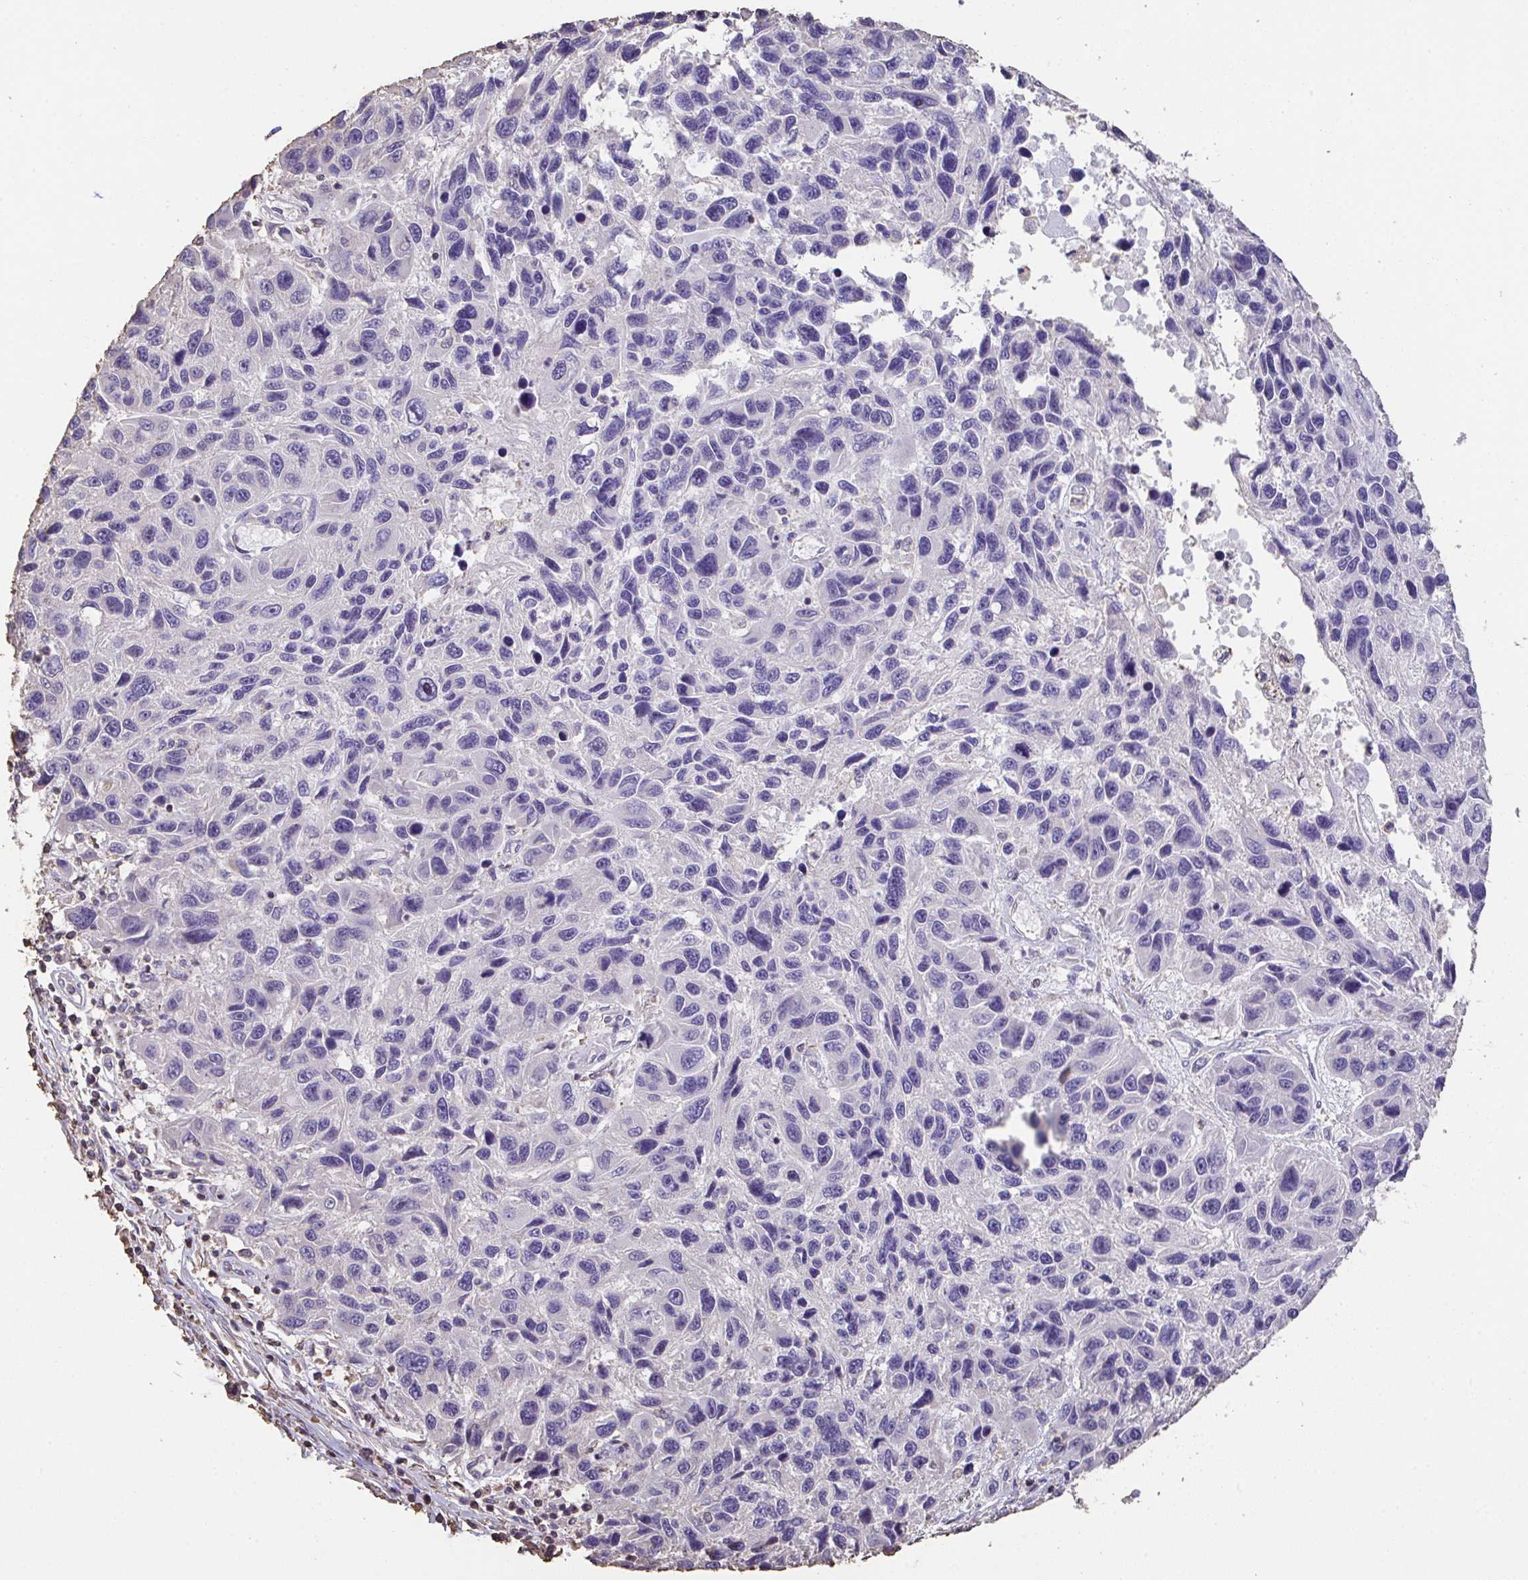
{"staining": {"intensity": "negative", "quantity": "none", "location": "none"}, "tissue": "melanoma", "cell_type": "Tumor cells", "image_type": "cancer", "snomed": [{"axis": "morphology", "description": "Malignant melanoma, NOS"}, {"axis": "topography", "description": "Skin"}], "caption": "Image shows no significant protein staining in tumor cells of melanoma.", "gene": "IL23R", "patient": {"sex": "male", "age": 53}}